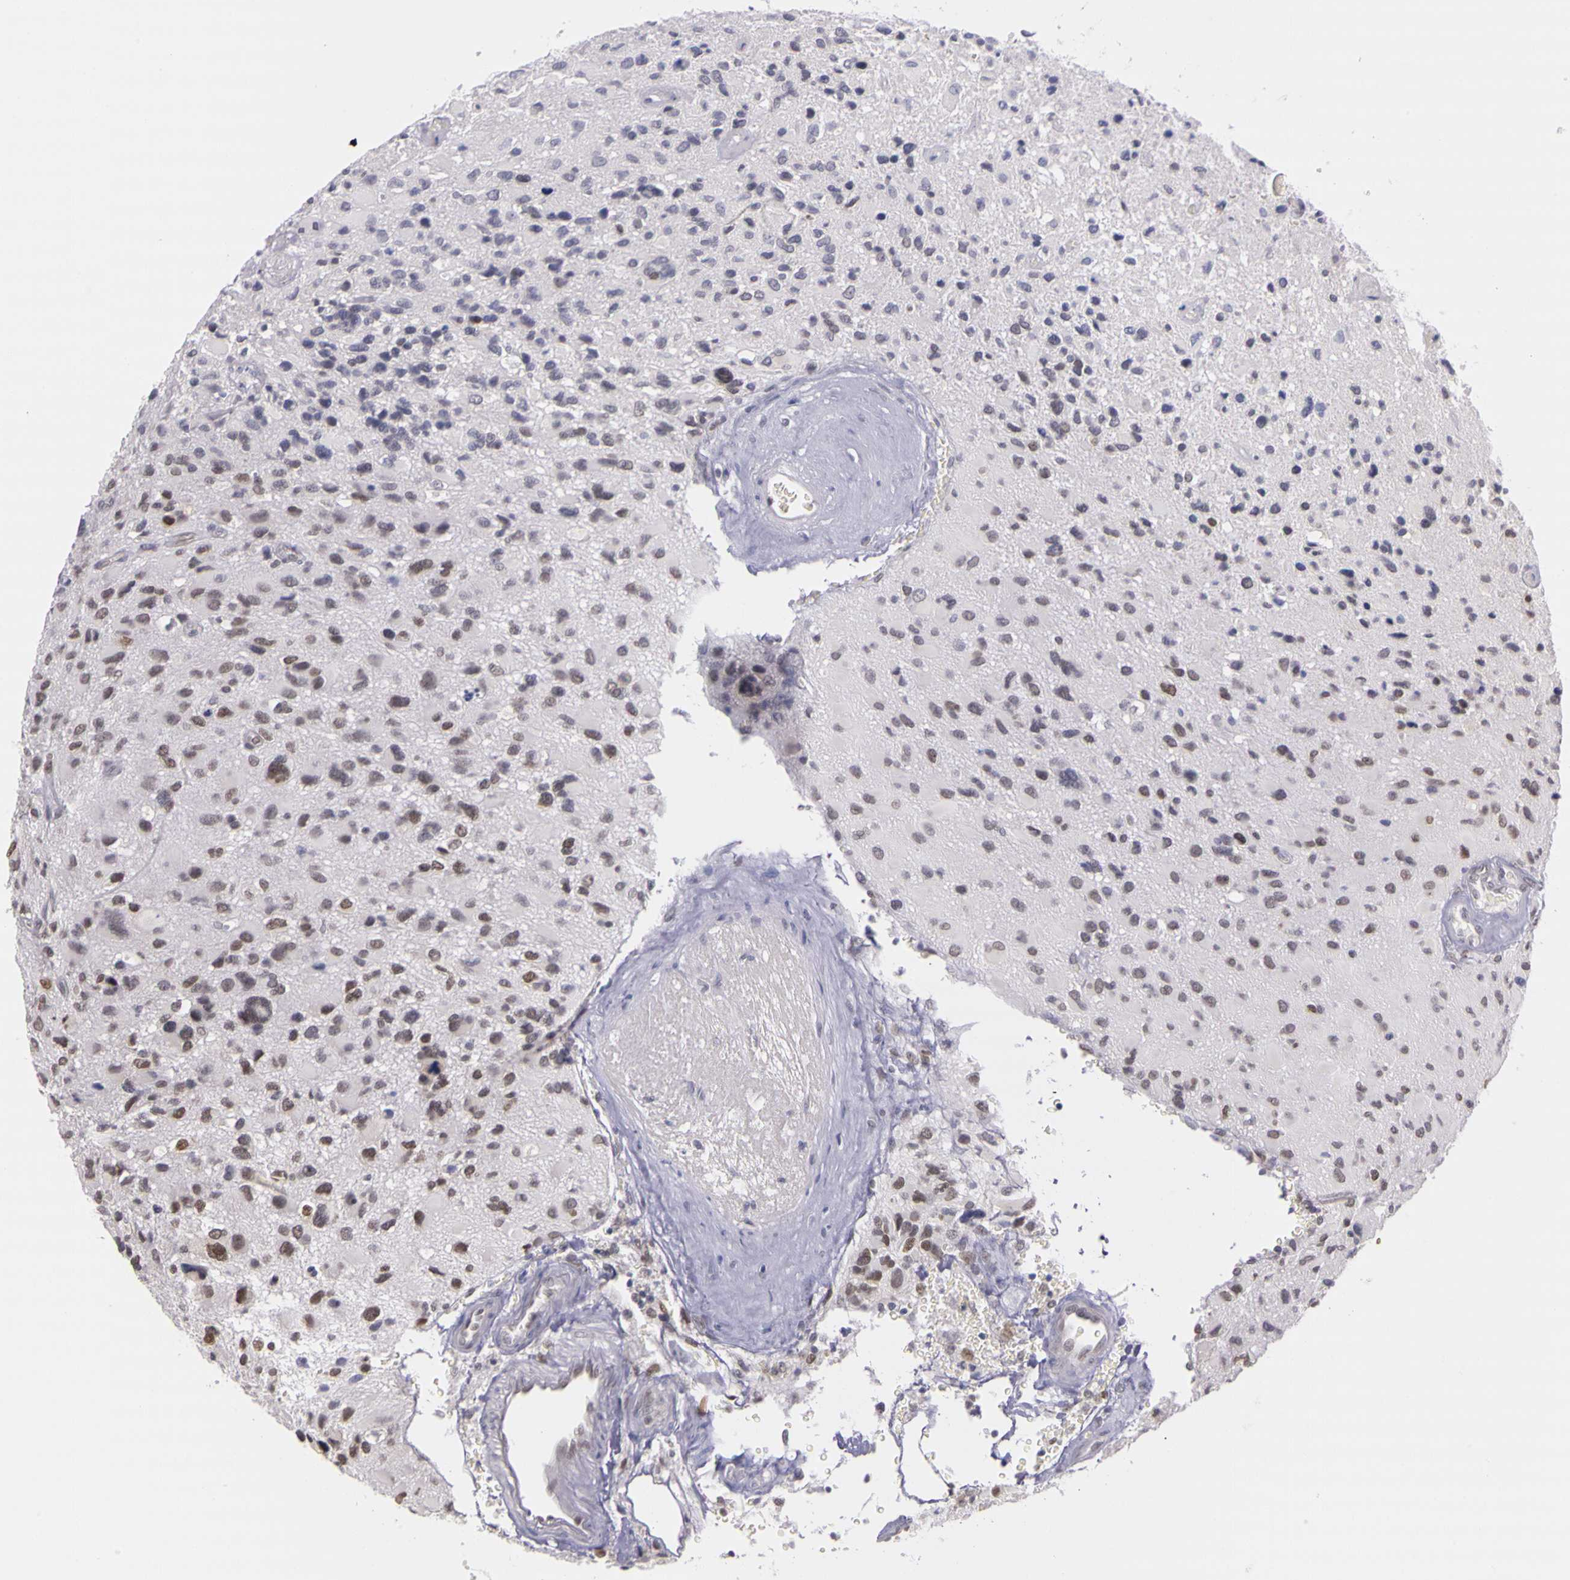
{"staining": {"intensity": "moderate", "quantity": "25%-75%", "location": "nuclear"}, "tissue": "glioma", "cell_type": "Tumor cells", "image_type": "cancer", "snomed": [{"axis": "morphology", "description": "Glioma, malignant, High grade"}, {"axis": "topography", "description": "Brain"}], "caption": "Malignant glioma (high-grade) stained with a protein marker reveals moderate staining in tumor cells.", "gene": "WDR13", "patient": {"sex": "male", "age": 69}}